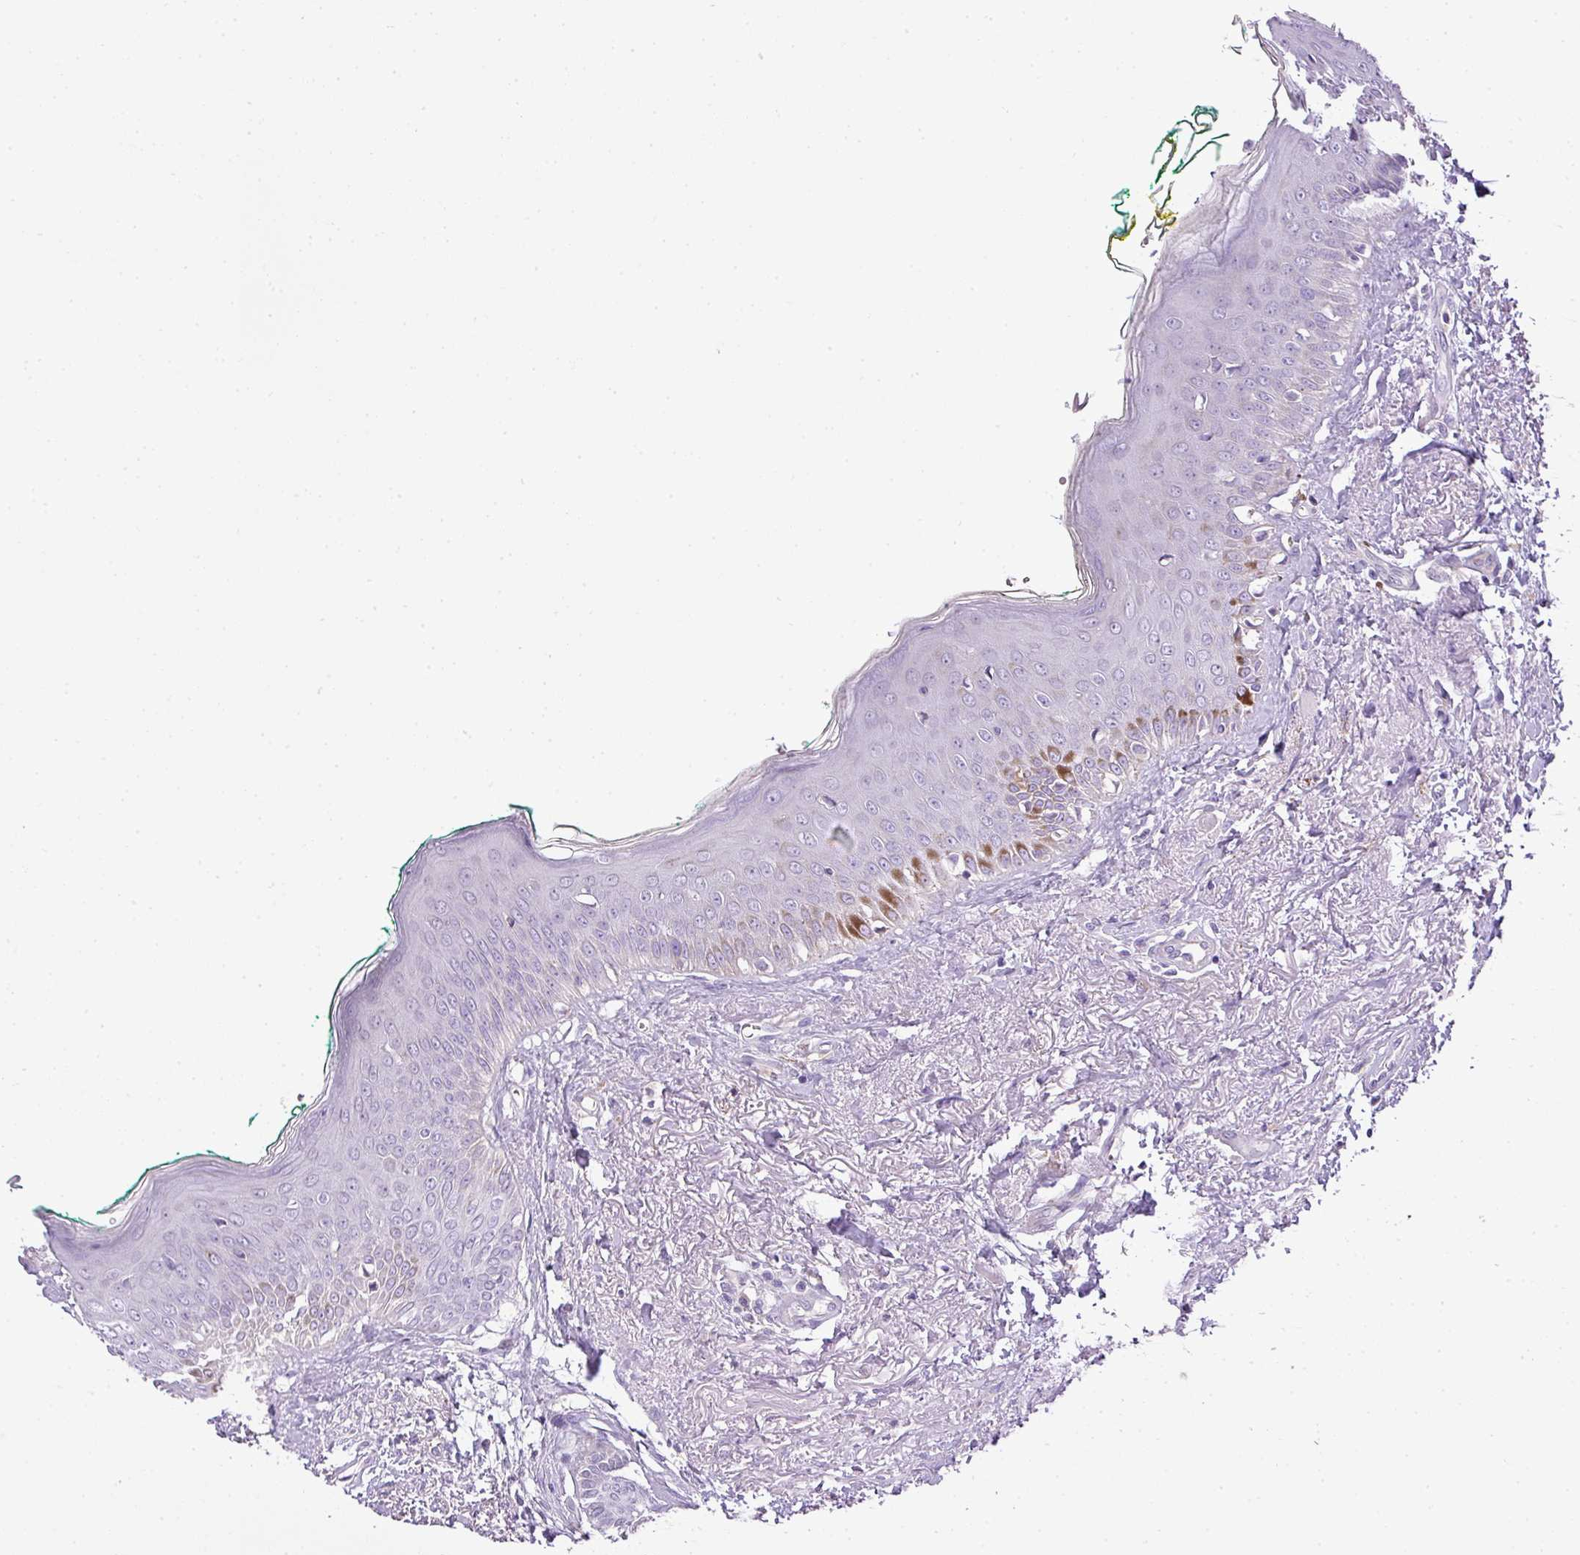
{"staining": {"intensity": "negative", "quantity": "none", "location": "none"}, "tissue": "oral mucosa", "cell_type": "Squamous epithelial cells", "image_type": "normal", "snomed": [{"axis": "morphology", "description": "Normal tissue, NOS"}, {"axis": "topography", "description": "Oral tissue"}], "caption": "High power microscopy photomicrograph of an IHC micrograph of unremarkable oral mucosa, revealing no significant staining in squamous epithelial cells.", "gene": "HOXC13", "patient": {"sex": "female", "age": 70}}